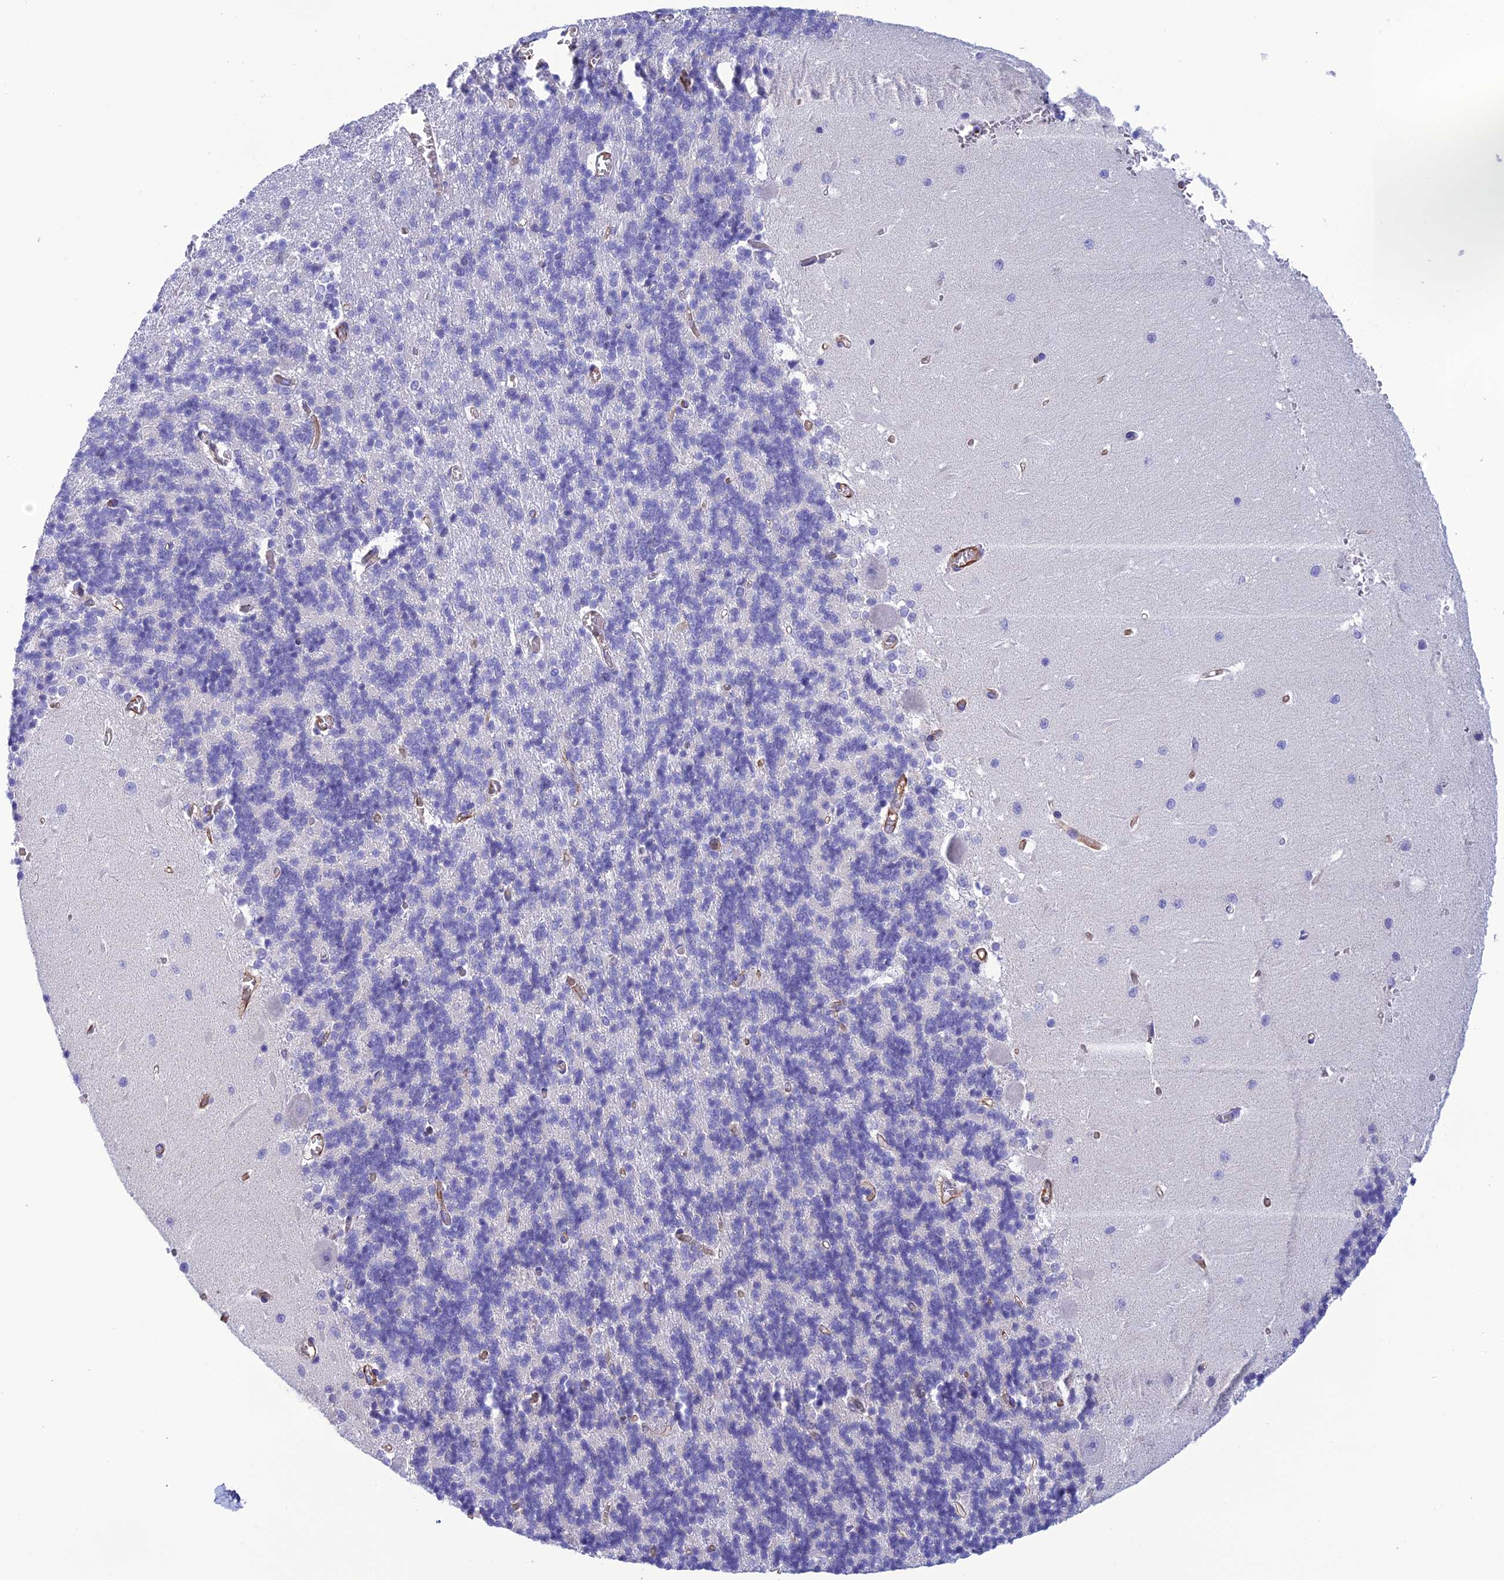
{"staining": {"intensity": "negative", "quantity": "none", "location": "none"}, "tissue": "cerebellum", "cell_type": "Cells in granular layer", "image_type": "normal", "snomed": [{"axis": "morphology", "description": "Normal tissue, NOS"}, {"axis": "topography", "description": "Cerebellum"}], "caption": "This is an IHC histopathology image of normal human cerebellum. There is no staining in cells in granular layer.", "gene": "FBXL20", "patient": {"sex": "male", "age": 37}}